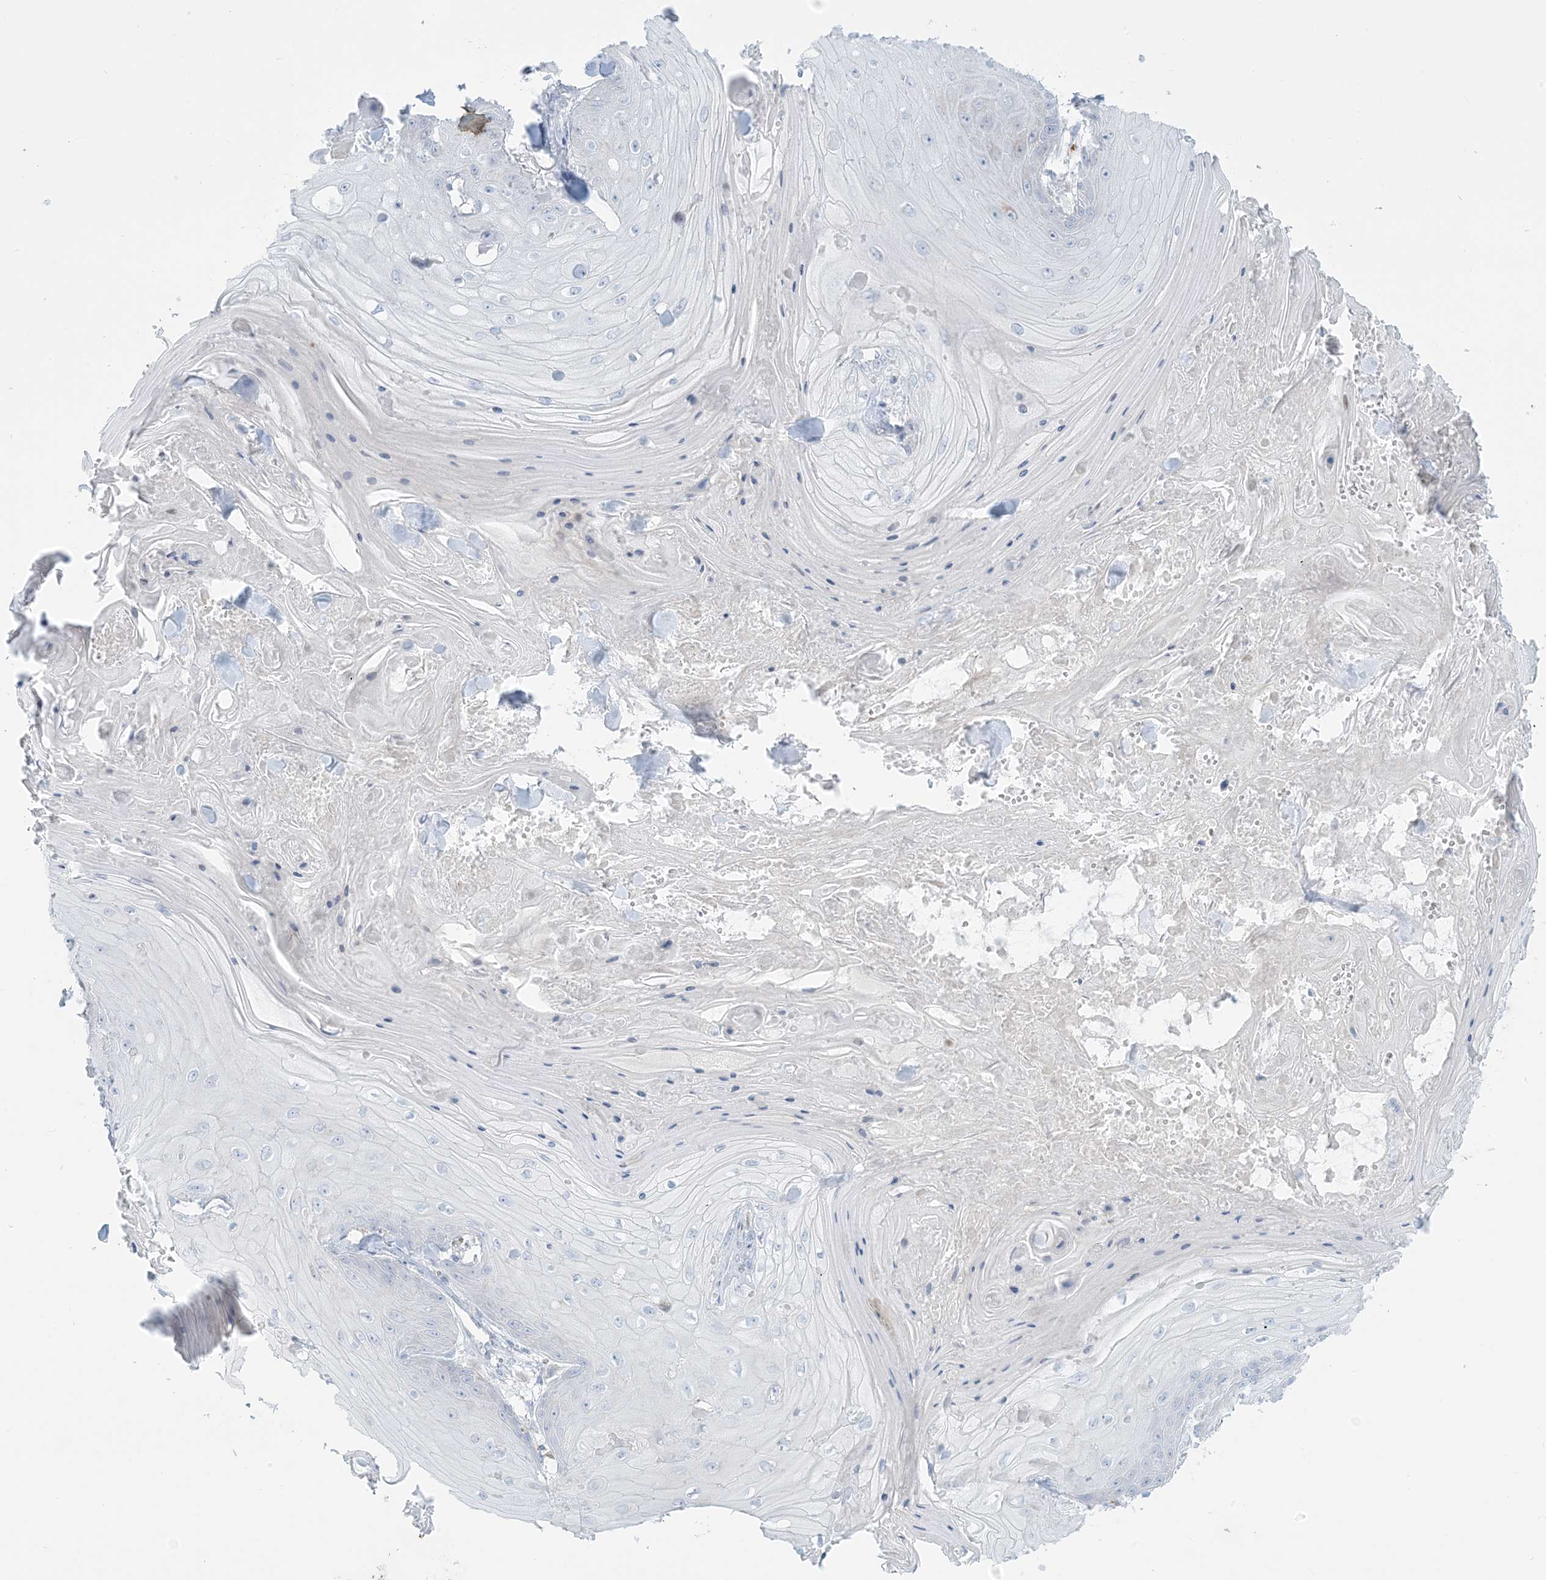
{"staining": {"intensity": "negative", "quantity": "none", "location": "none"}, "tissue": "skin cancer", "cell_type": "Tumor cells", "image_type": "cancer", "snomed": [{"axis": "morphology", "description": "Squamous cell carcinoma, NOS"}, {"axis": "topography", "description": "Skin"}], "caption": "Tumor cells are negative for brown protein staining in squamous cell carcinoma (skin).", "gene": "ZDHHC4", "patient": {"sex": "male", "age": 74}}